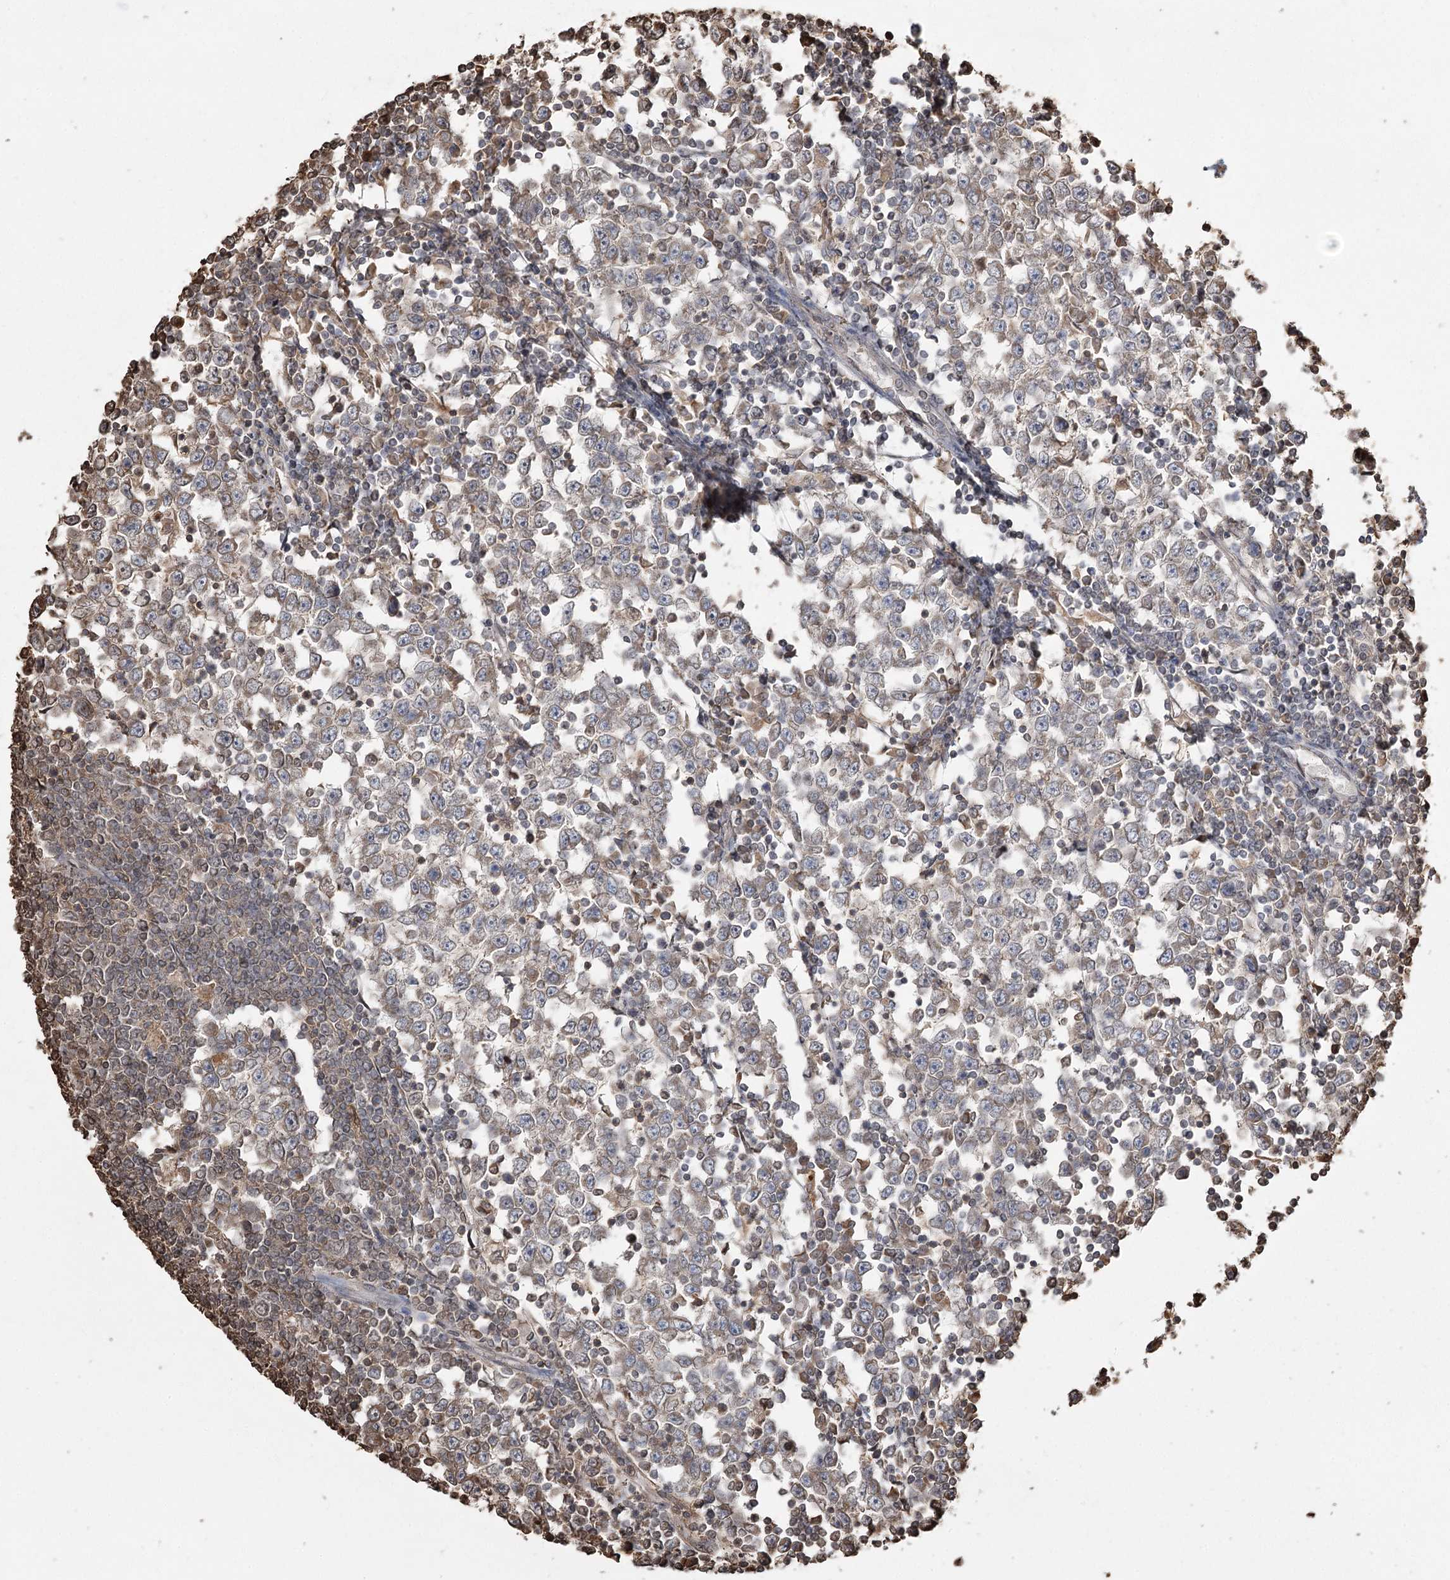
{"staining": {"intensity": "weak", "quantity": ">75%", "location": "cytoplasmic/membranous"}, "tissue": "testis cancer", "cell_type": "Tumor cells", "image_type": "cancer", "snomed": [{"axis": "morphology", "description": "Seminoma, NOS"}, {"axis": "topography", "description": "Testis"}], "caption": "This micrograph displays immunohistochemistry (IHC) staining of testis cancer (seminoma), with low weak cytoplasmic/membranous staining in approximately >75% of tumor cells.", "gene": "PLCH1", "patient": {"sex": "male", "age": 65}}